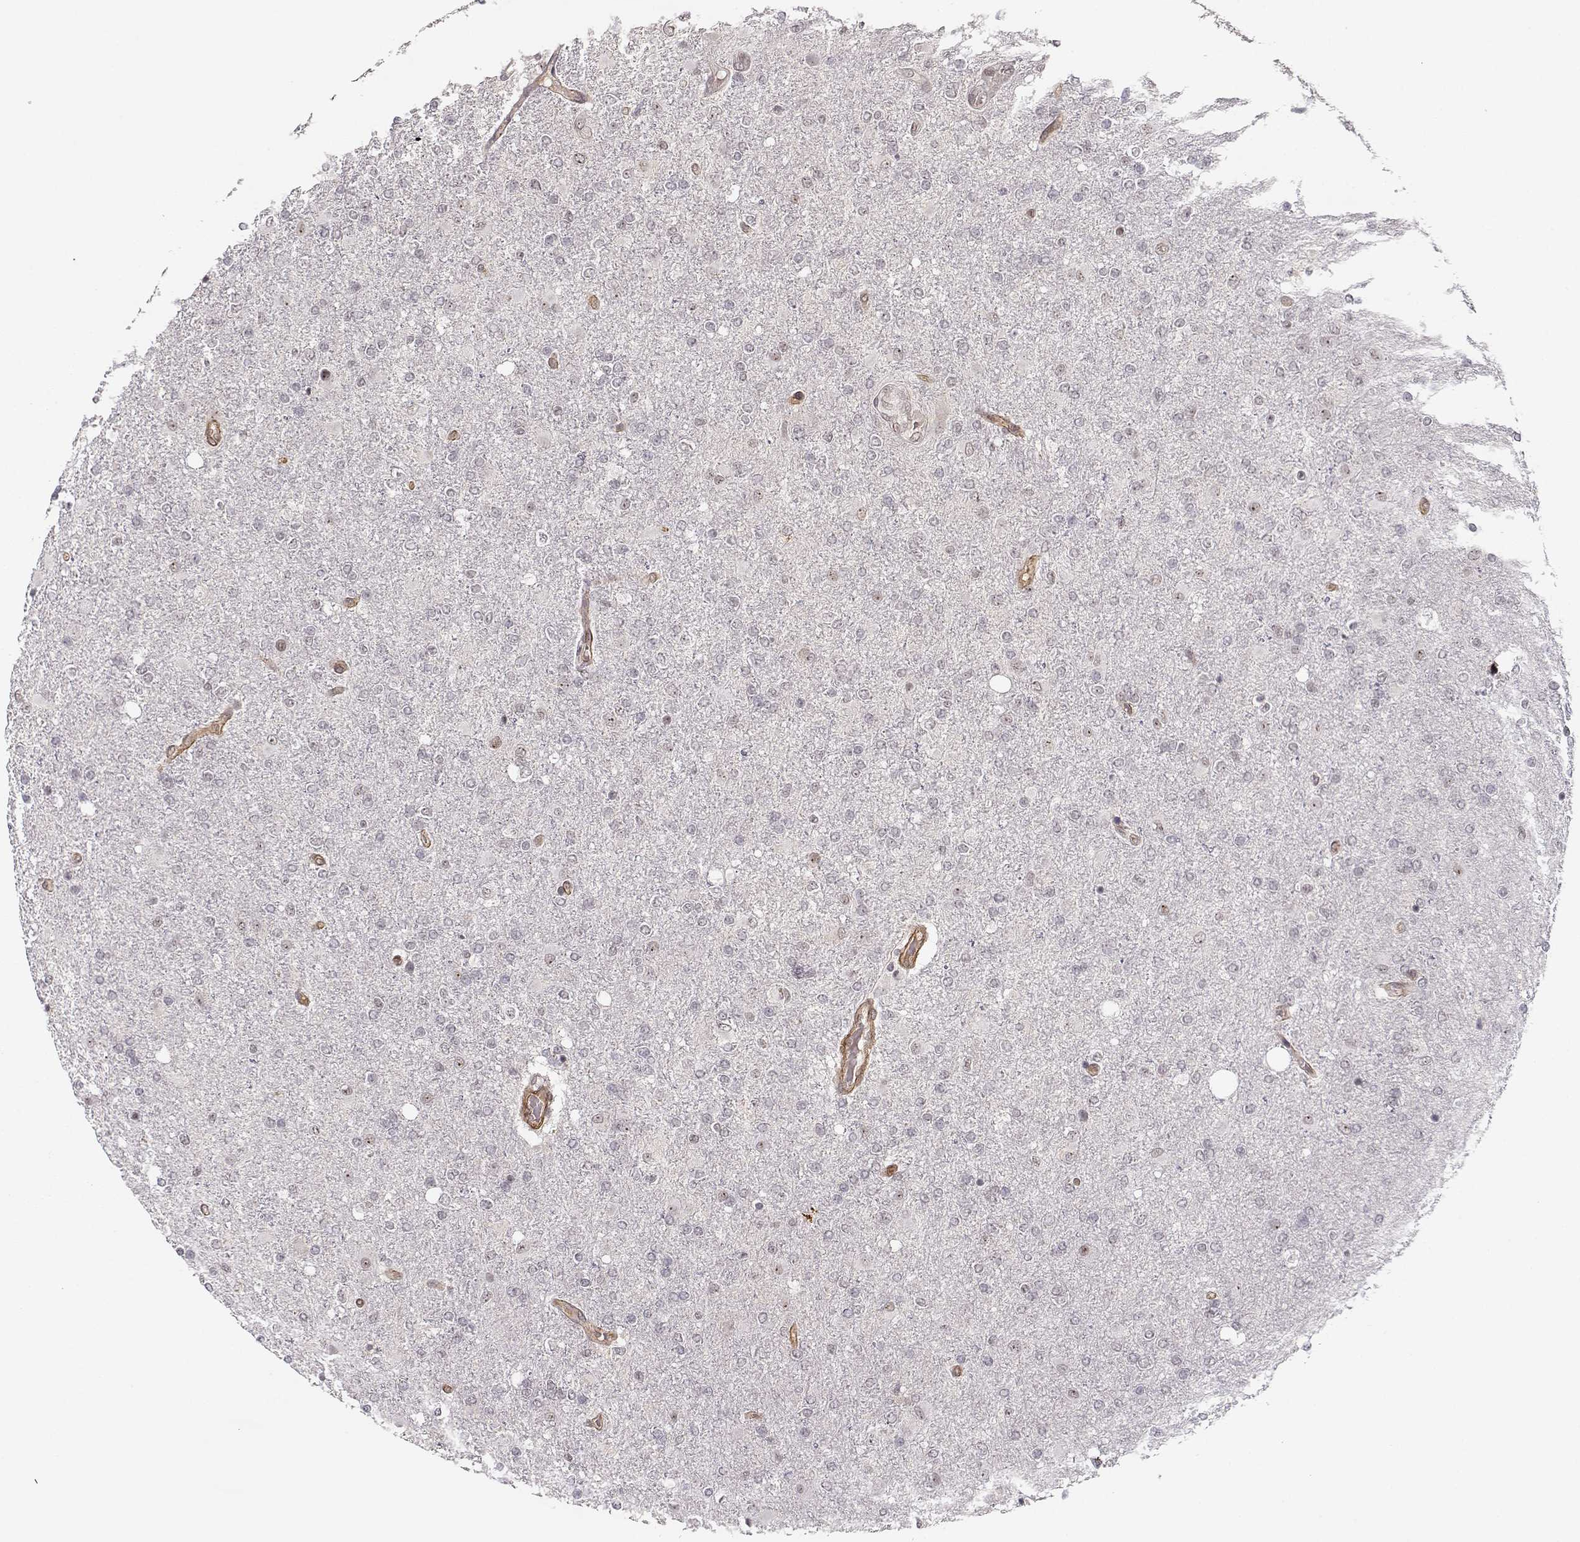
{"staining": {"intensity": "negative", "quantity": "none", "location": "none"}, "tissue": "glioma", "cell_type": "Tumor cells", "image_type": "cancer", "snomed": [{"axis": "morphology", "description": "Glioma, malignant, High grade"}, {"axis": "topography", "description": "Cerebral cortex"}], "caption": "IHC histopathology image of glioma stained for a protein (brown), which demonstrates no expression in tumor cells.", "gene": "CIR1", "patient": {"sex": "male", "age": 70}}